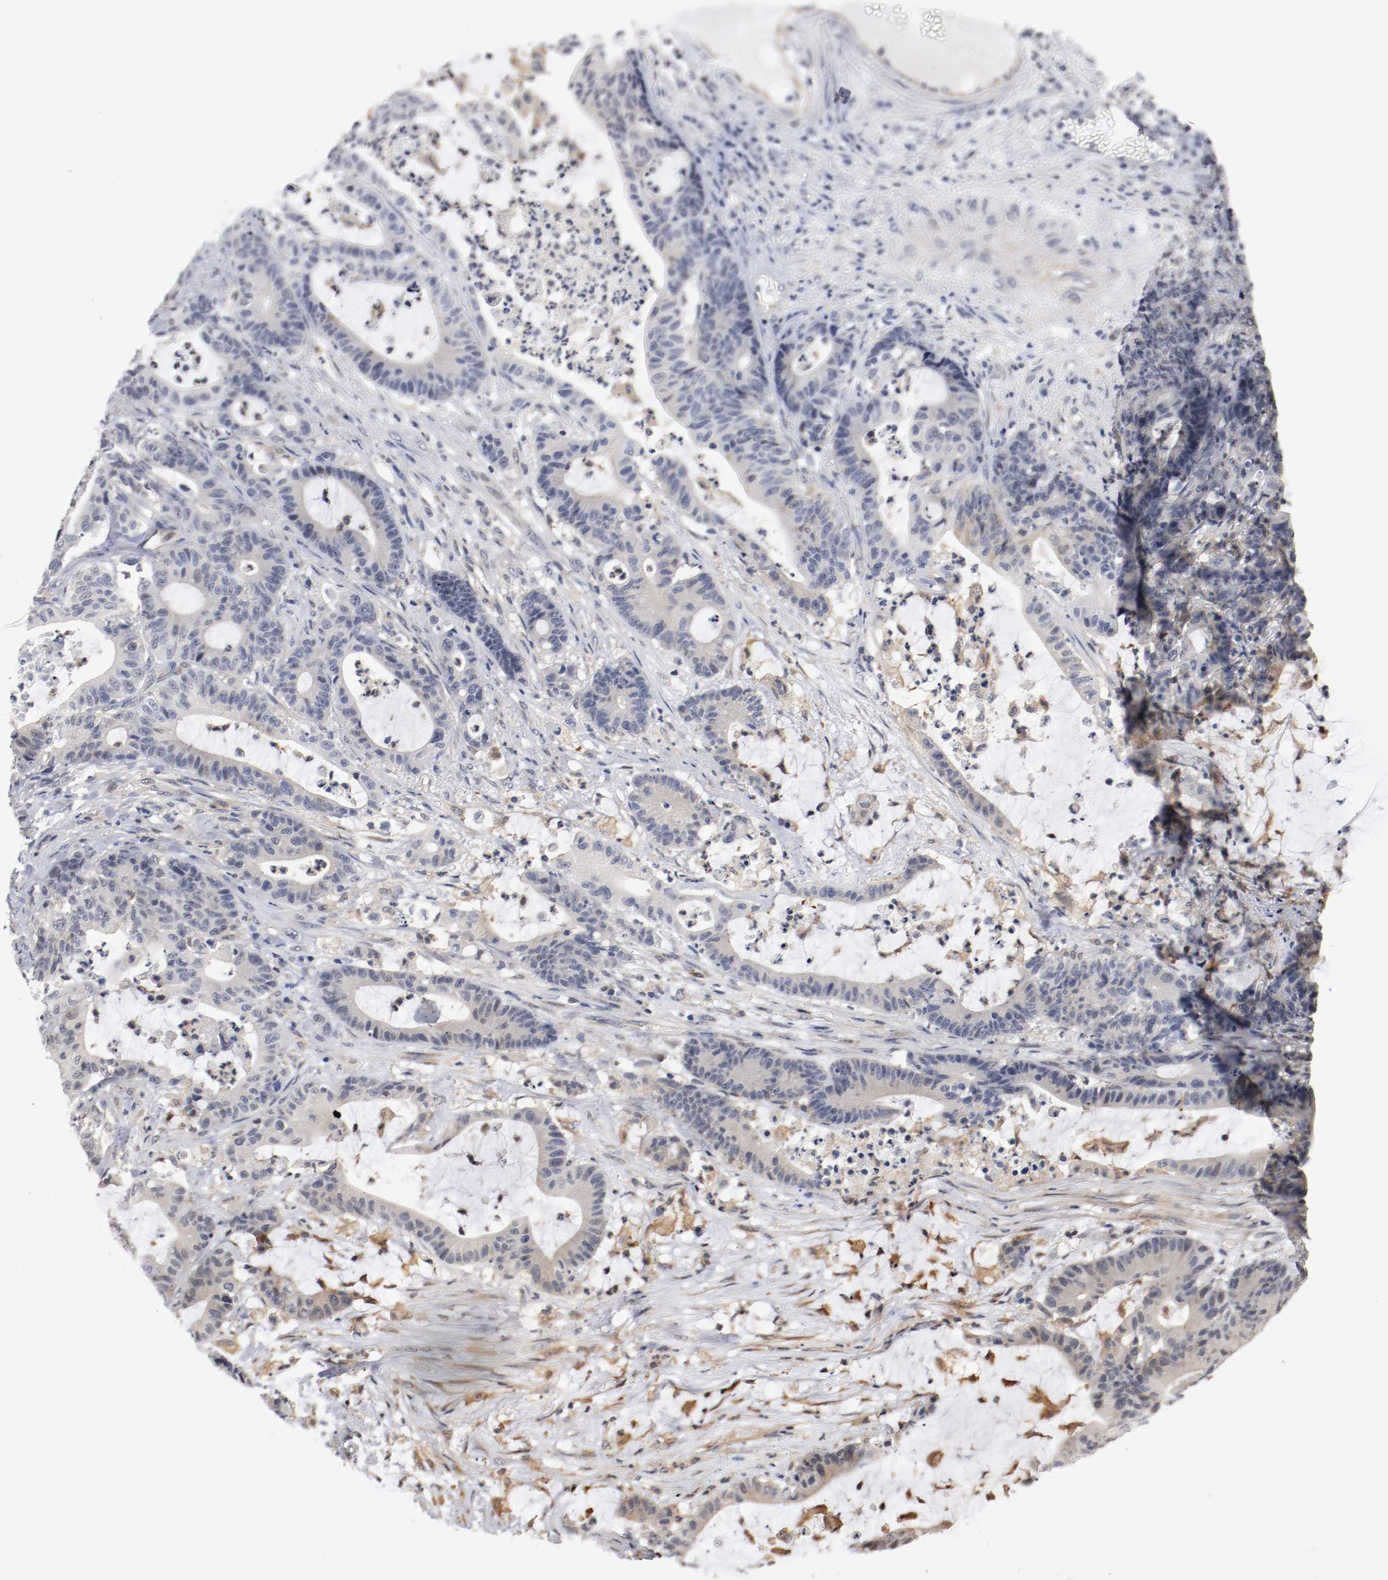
{"staining": {"intensity": "negative", "quantity": "none", "location": "none"}, "tissue": "colorectal cancer", "cell_type": "Tumor cells", "image_type": "cancer", "snomed": [{"axis": "morphology", "description": "Adenocarcinoma, NOS"}, {"axis": "topography", "description": "Colon"}], "caption": "Immunohistochemistry of human colorectal cancer reveals no staining in tumor cells. The staining is performed using DAB brown chromogen with nuclei counter-stained in using hematoxylin.", "gene": "RBM23", "patient": {"sex": "female", "age": 84}}